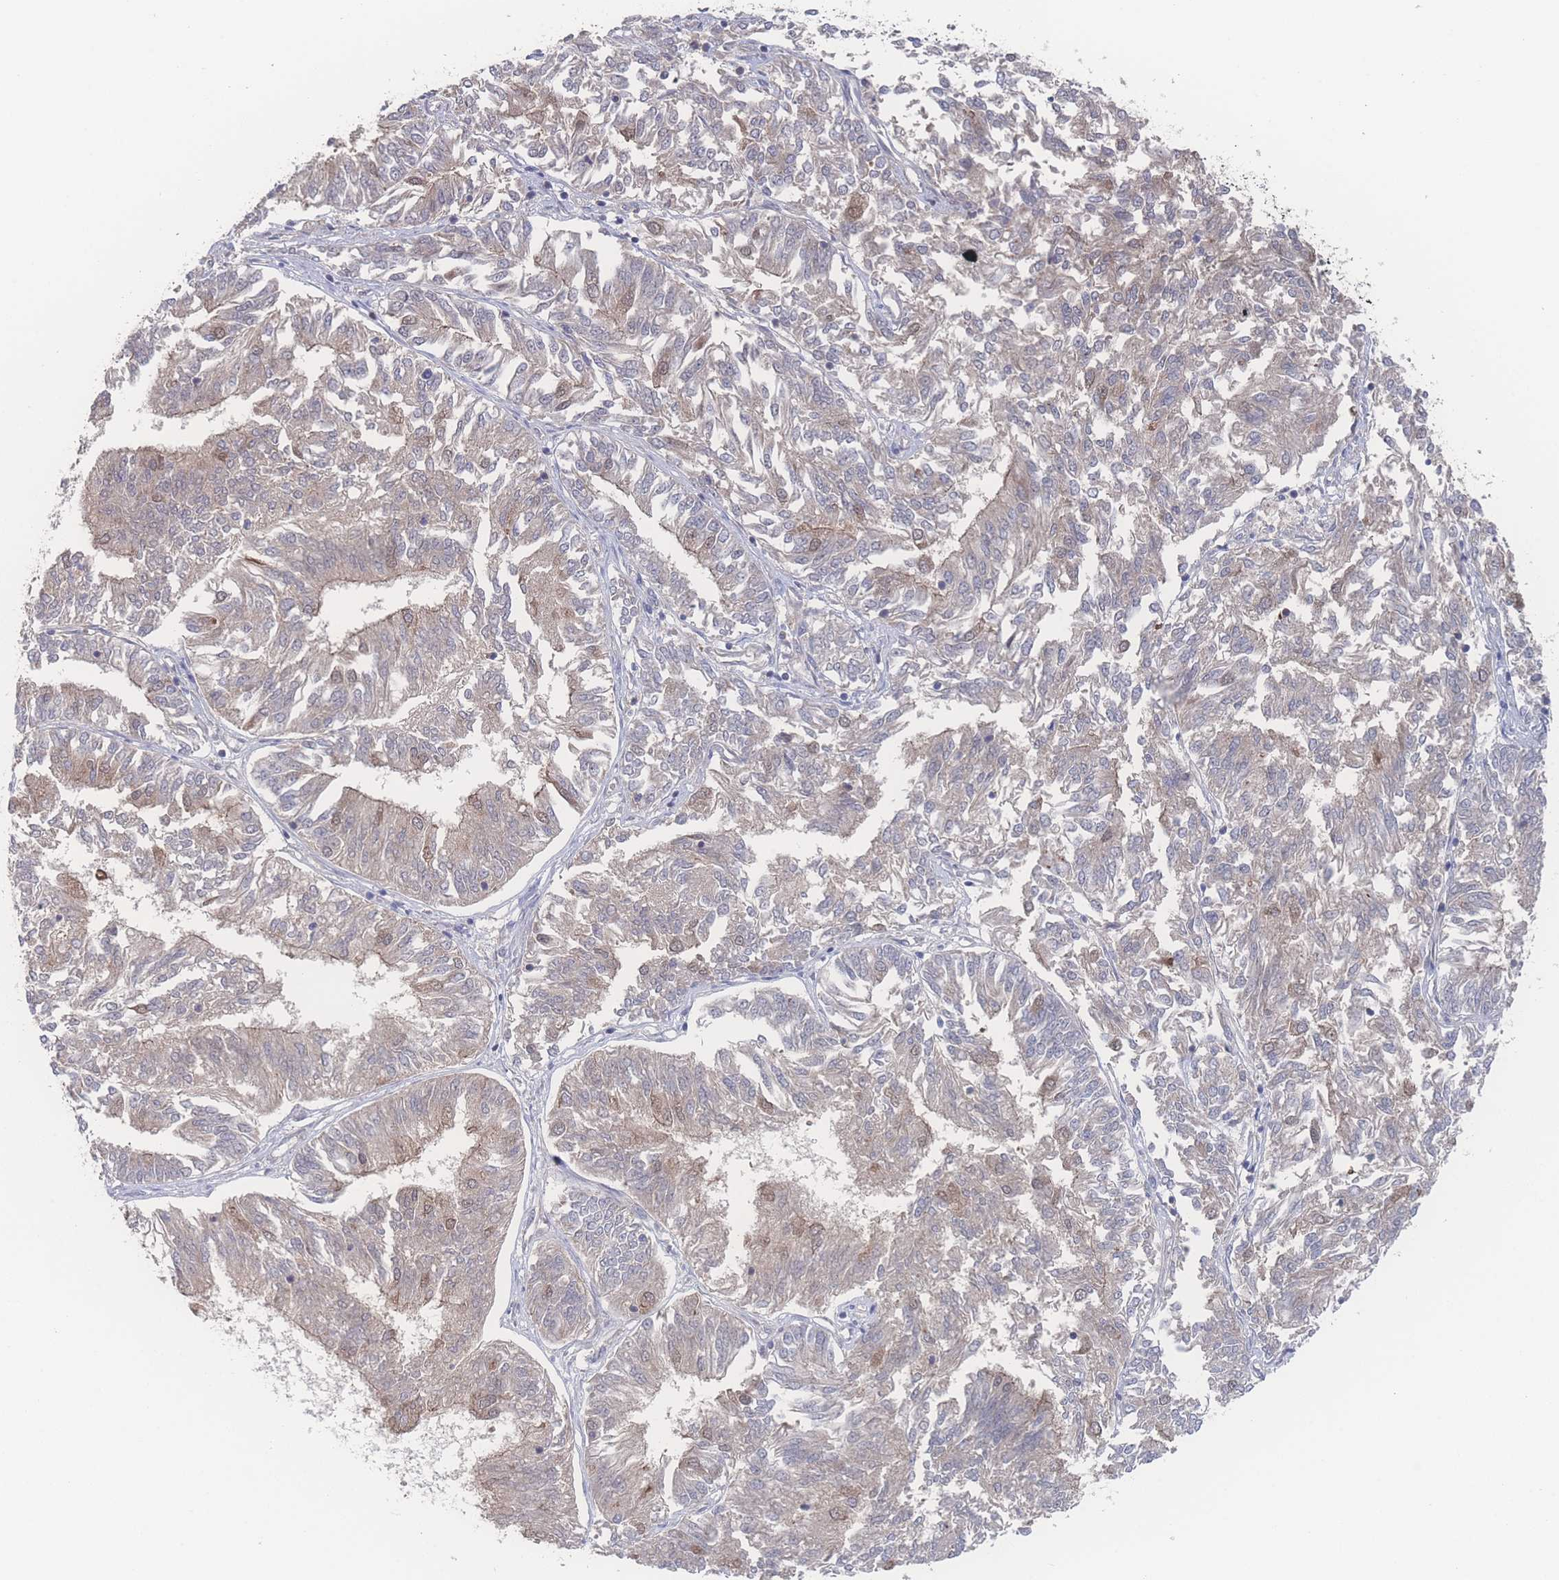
{"staining": {"intensity": "weak", "quantity": "<25%", "location": "nuclear"}, "tissue": "endometrial cancer", "cell_type": "Tumor cells", "image_type": "cancer", "snomed": [{"axis": "morphology", "description": "Adenocarcinoma, NOS"}, {"axis": "topography", "description": "Endometrium"}], "caption": "High power microscopy histopathology image of an immunohistochemistry (IHC) photomicrograph of endometrial cancer (adenocarcinoma), revealing no significant positivity in tumor cells.", "gene": "NBEAL1", "patient": {"sex": "female", "age": 58}}